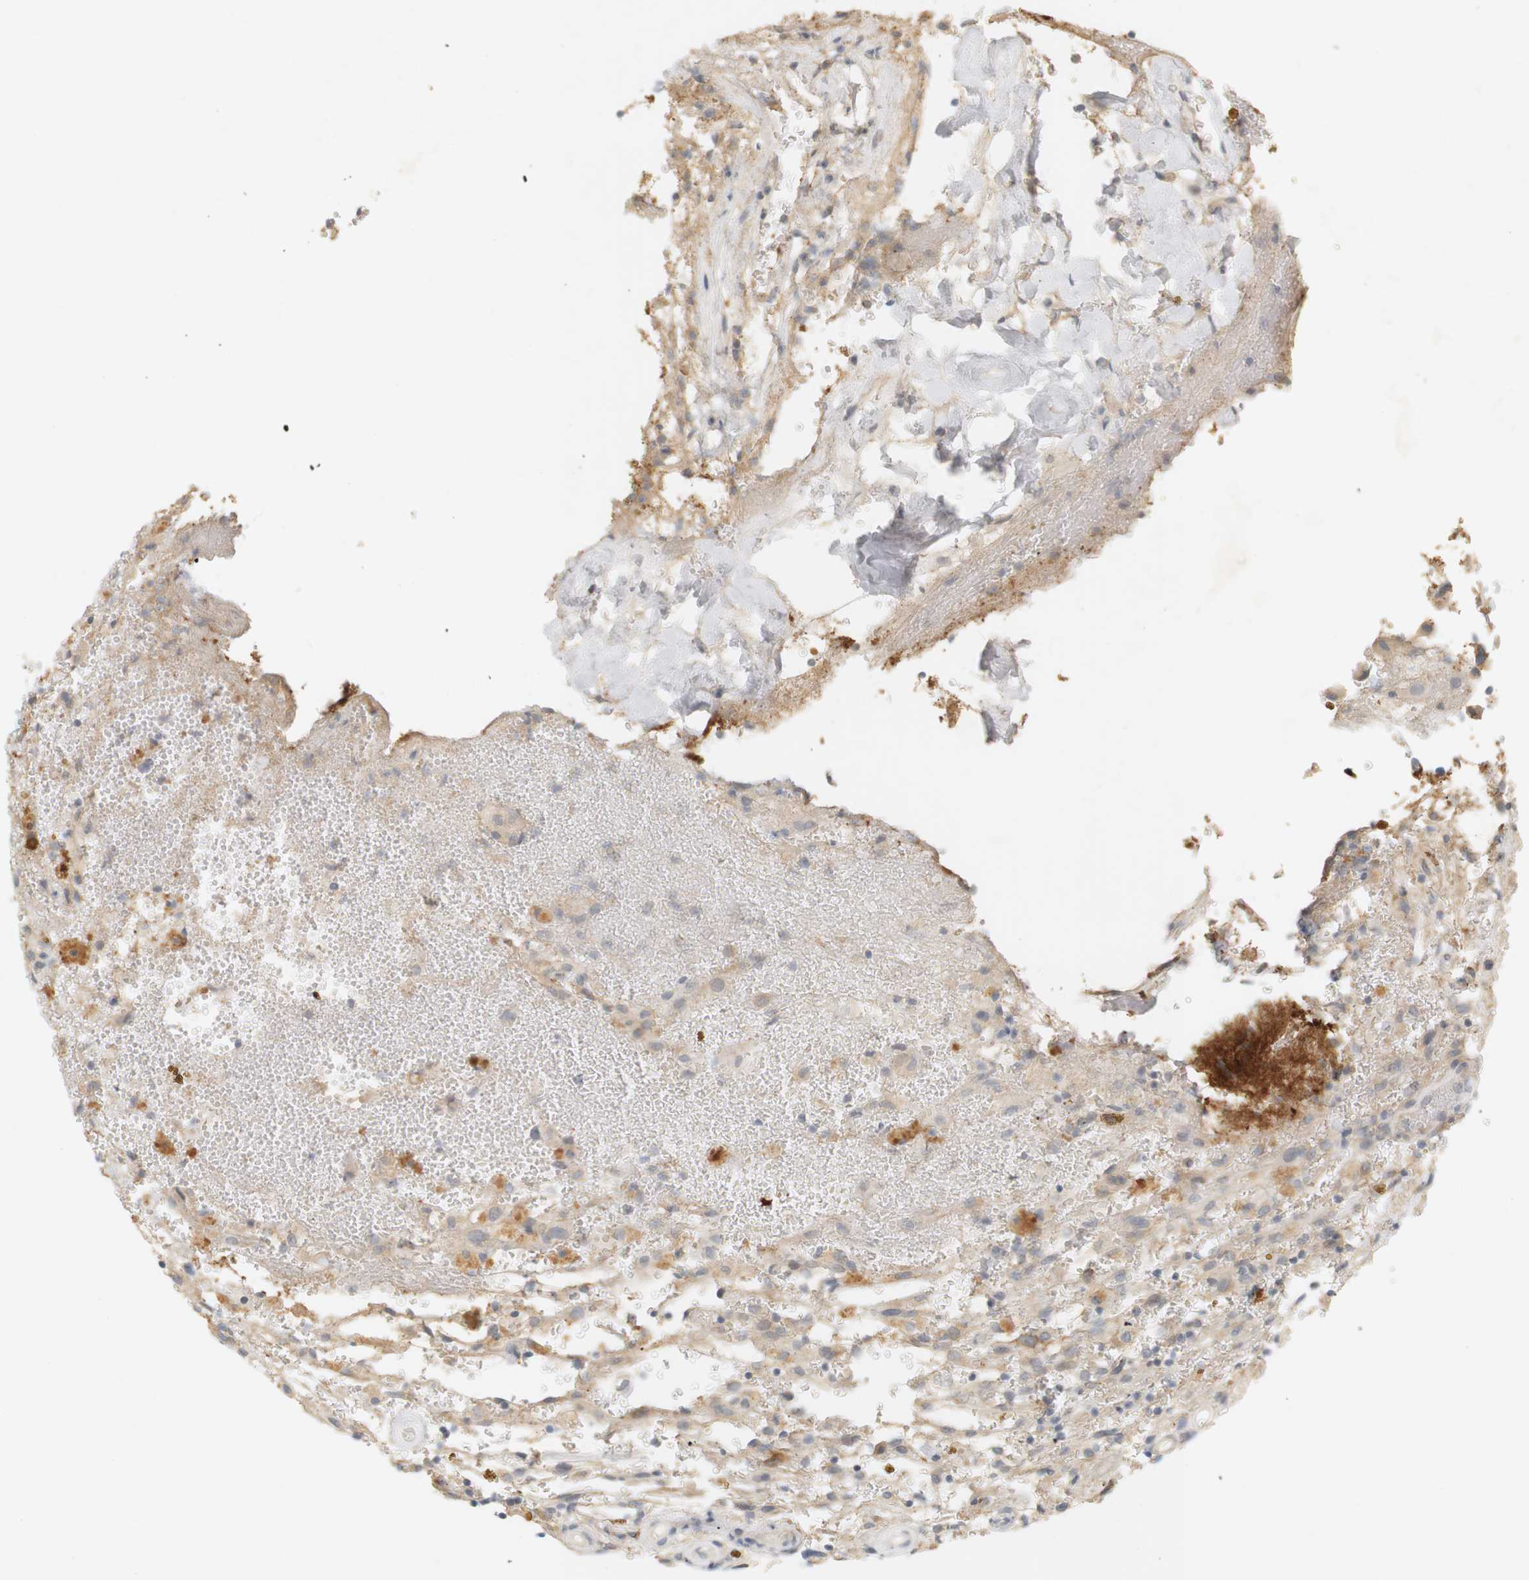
{"staining": {"intensity": "weak", "quantity": ">75%", "location": "cytoplasmic/membranous"}, "tissue": "glioma", "cell_type": "Tumor cells", "image_type": "cancer", "snomed": [{"axis": "morphology", "description": "Glioma, malignant, High grade"}, {"axis": "topography", "description": "Brain"}], "caption": "Malignant glioma (high-grade) stained with a brown dye demonstrates weak cytoplasmic/membranous positive expression in about >75% of tumor cells.", "gene": "RTN3", "patient": {"sex": "male", "age": 33}}